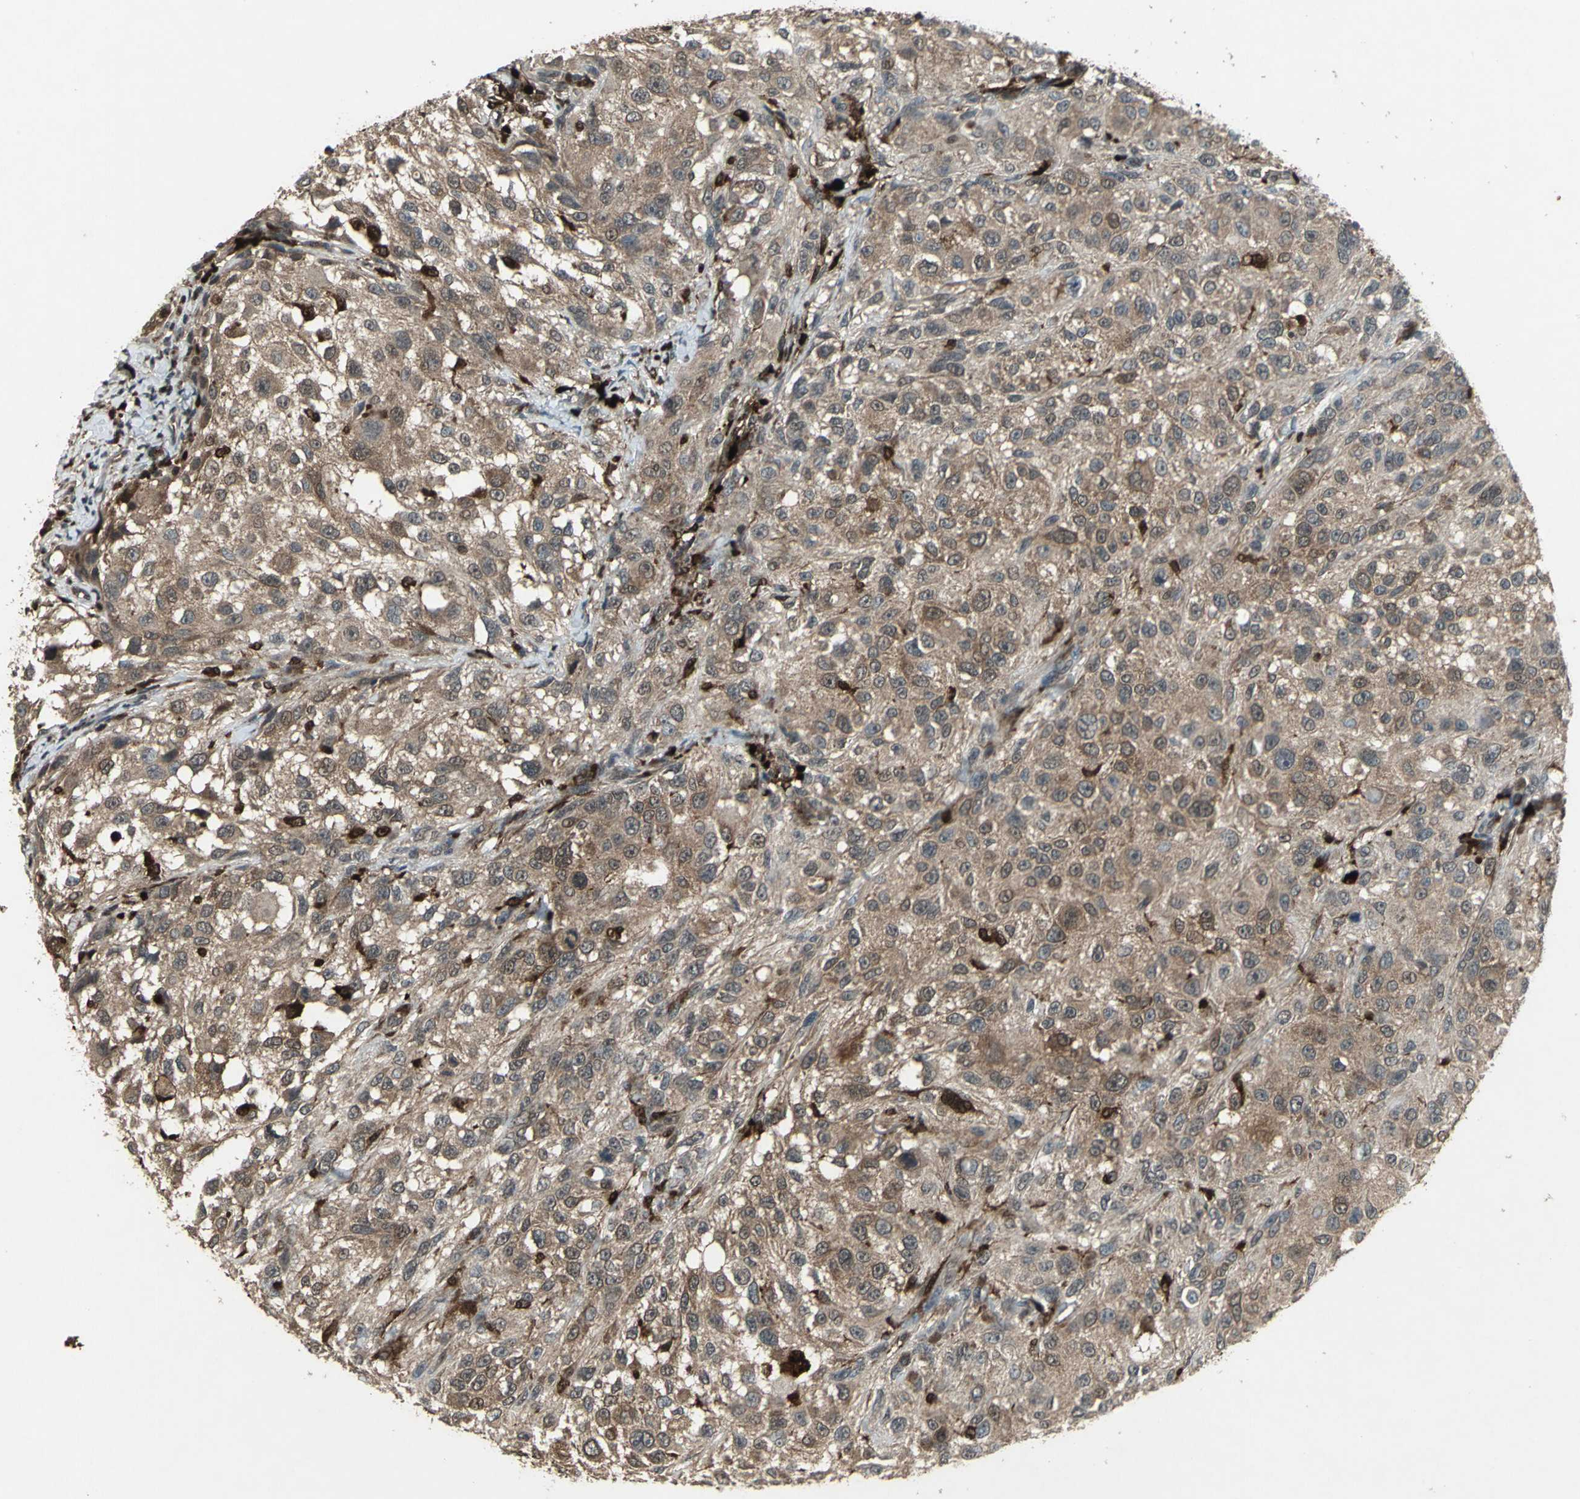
{"staining": {"intensity": "moderate", "quantity": ">75%", "location": "cytoplasmic/membranous"}, "tissue": "melanoma", "cell_type": "Tumor cells", "image_type": "cancer", "snomed": [{"axis": "morphology", "description": "Necrosis, NOS"}, {"axis": "morphology", "description": "Malignant melanoma, NOS"}, {"axis": "topography", "description": "Skin"}], "caption": "The photomicrograph demonstrates staining of malignant melanoma, revealing moderate cytoplasmic/membranous protein positivity (brown color) within tumor cells.", "gene": "PYCARD", "patient": {"sex": "female", "age": 87}}